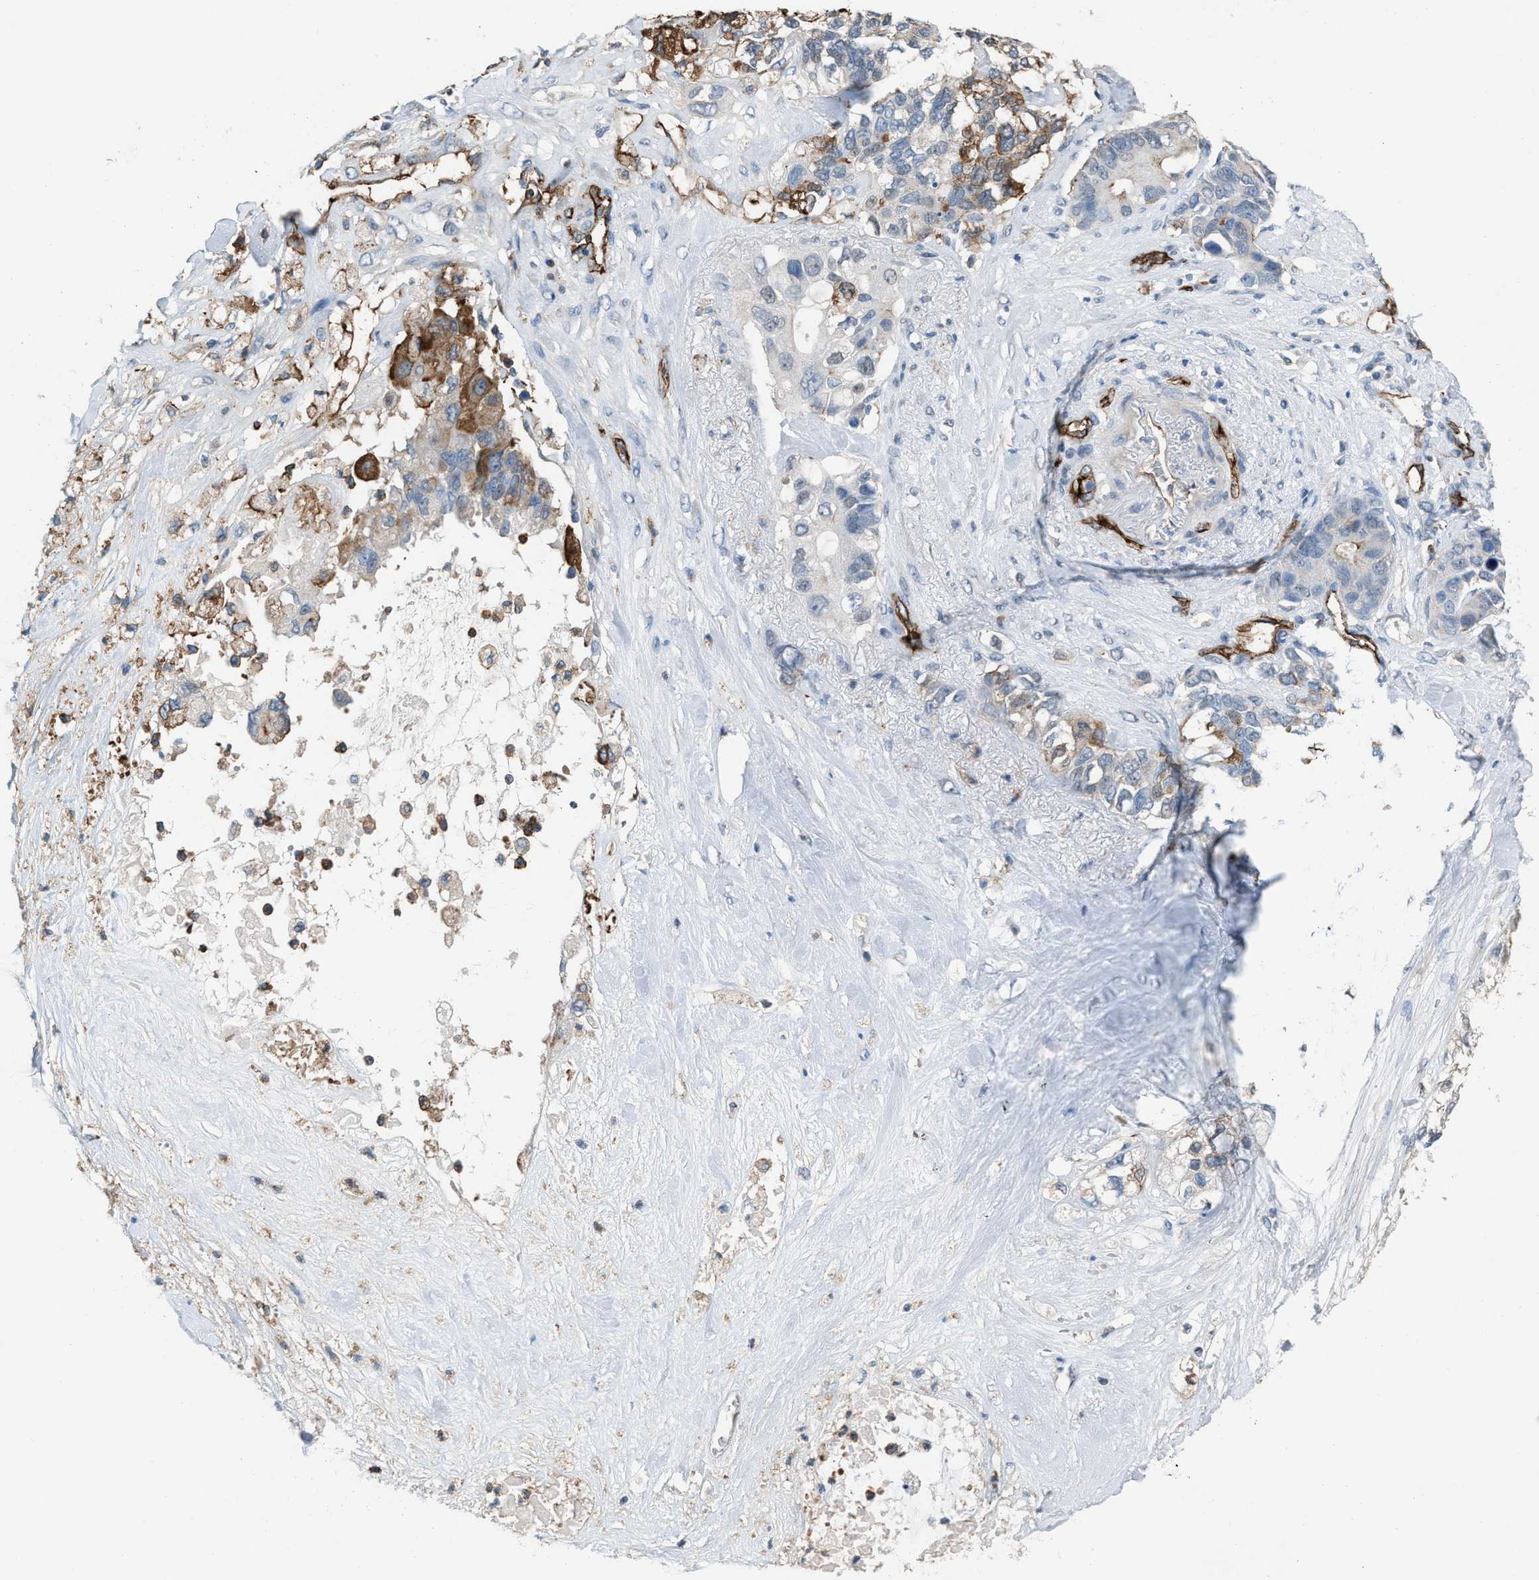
{"staining": {"intensity": "moderate", "quantity": "25%-75%", "location": "cytoplasmic/membranous"}, "tissue": "pancreatic cancer", "cell_type": "Tumor cells", "image_type": "cancer", "snomed": [{"axis": "morphology", "description": "Adenocarcinoma, NOS"}, {"axis": "topography", "description": "Pancreas"}], "caption": "Adenocarcinoma (pancreatic) stained with immunohistochemistry (IHC) displays moderate cytoplasmic/membranous positivity in about 25%-75% of tumor cells. (brown staining indicates protein expression, while blue staining denotes nuclei).", "gene": "DYSF", "patient": {"sex": "female", "age": 56}}